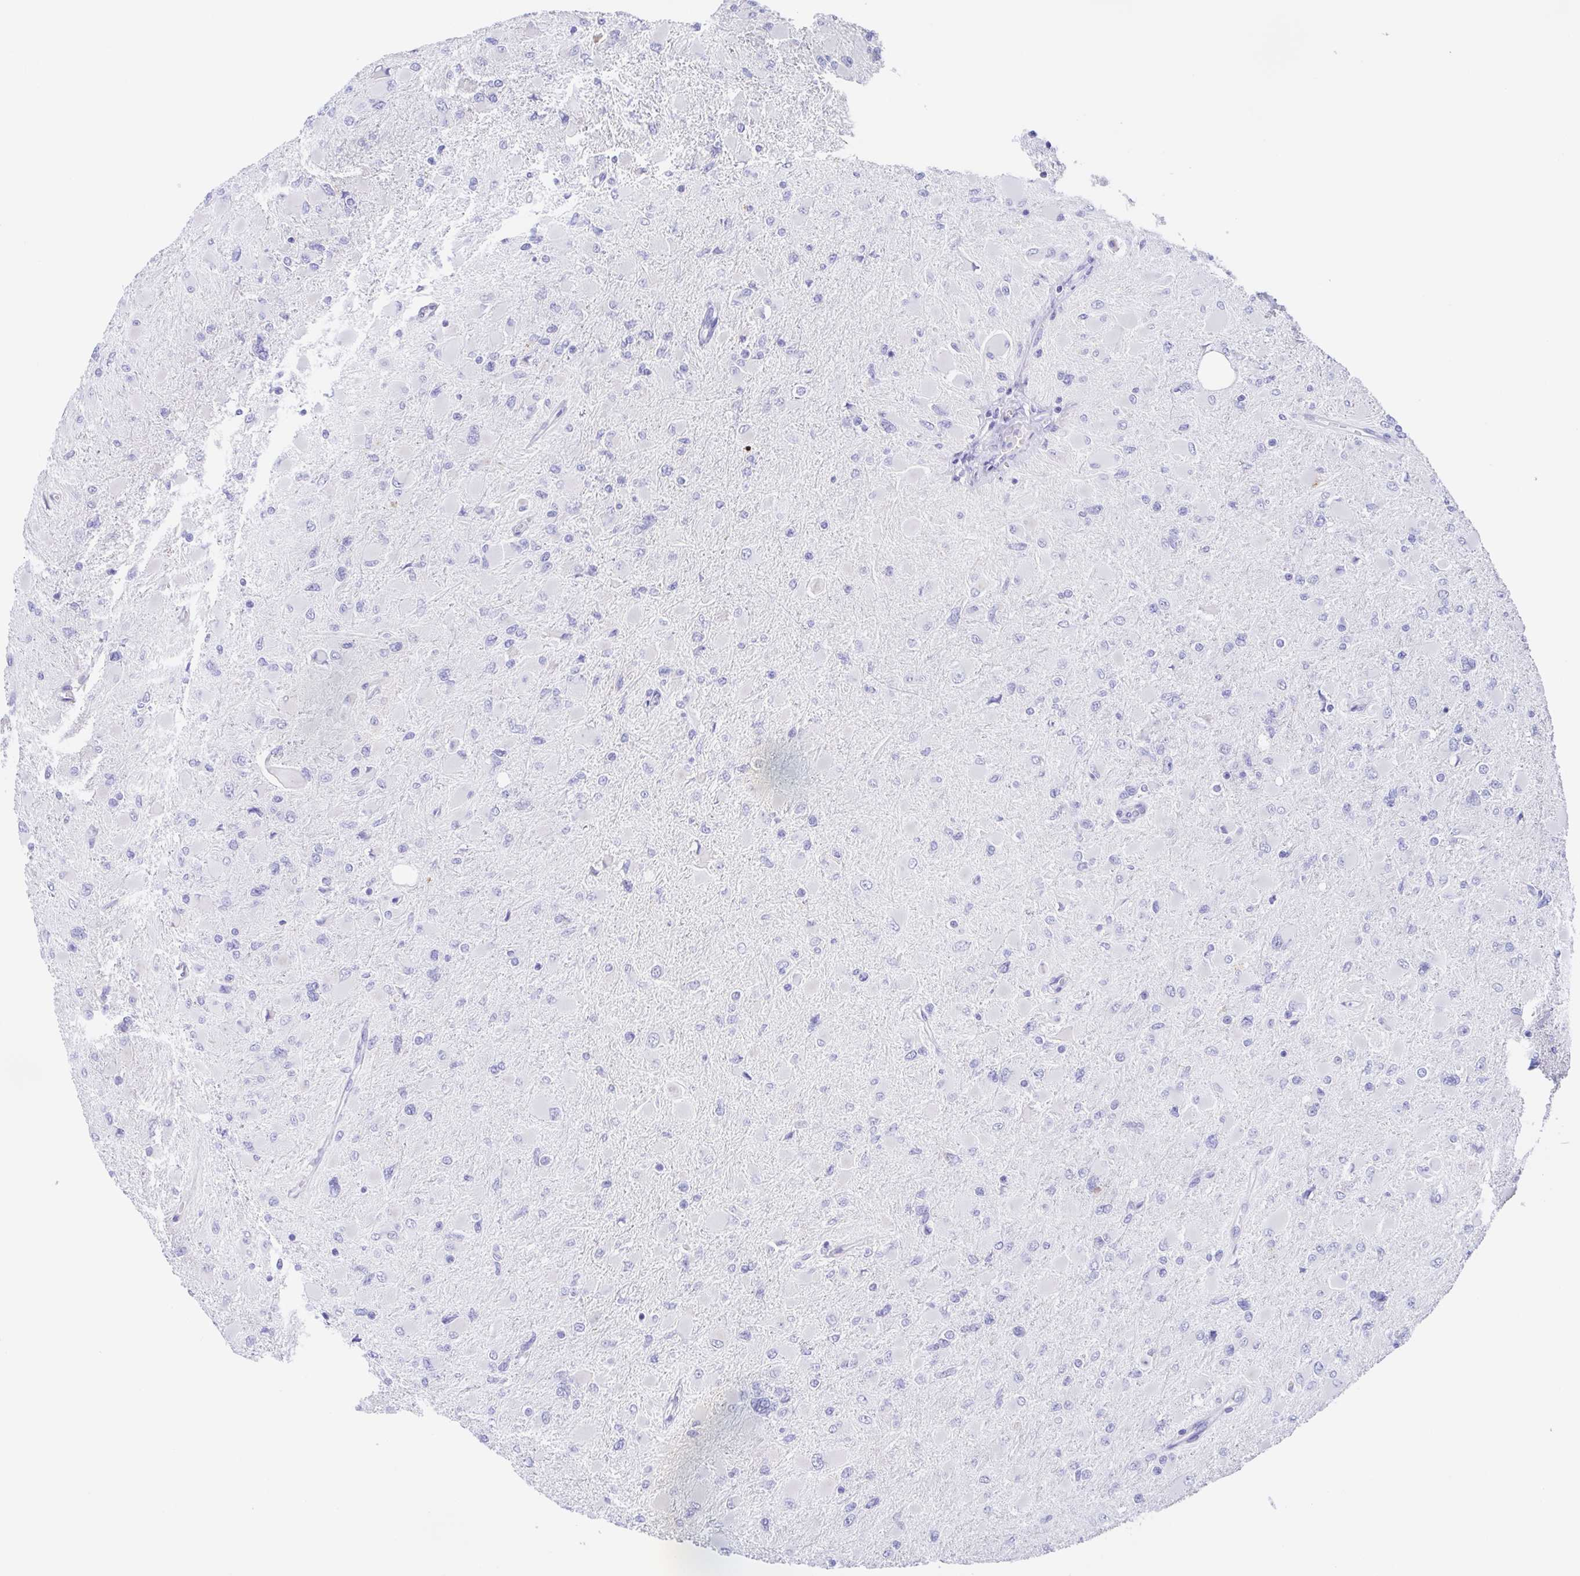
{"staining": {"intensity": "negative", "quantity": "none", "location": "none"}, "tissue": "glioma", "cell_type": "Tumor cells", "image_type": "cancer", "snomed": [{"axis": "morphology", "description": "Glioma, malignant, High grade"}, {"axis": "topography", "description": "Cerebral cortex"}], "caption": "A micrograph of high-grade glioma (malignant) stained for a protein reveals no brown staining in tumor cells.", "gene": "SCG3", "patient": {"sex": "female", "age": 36}}